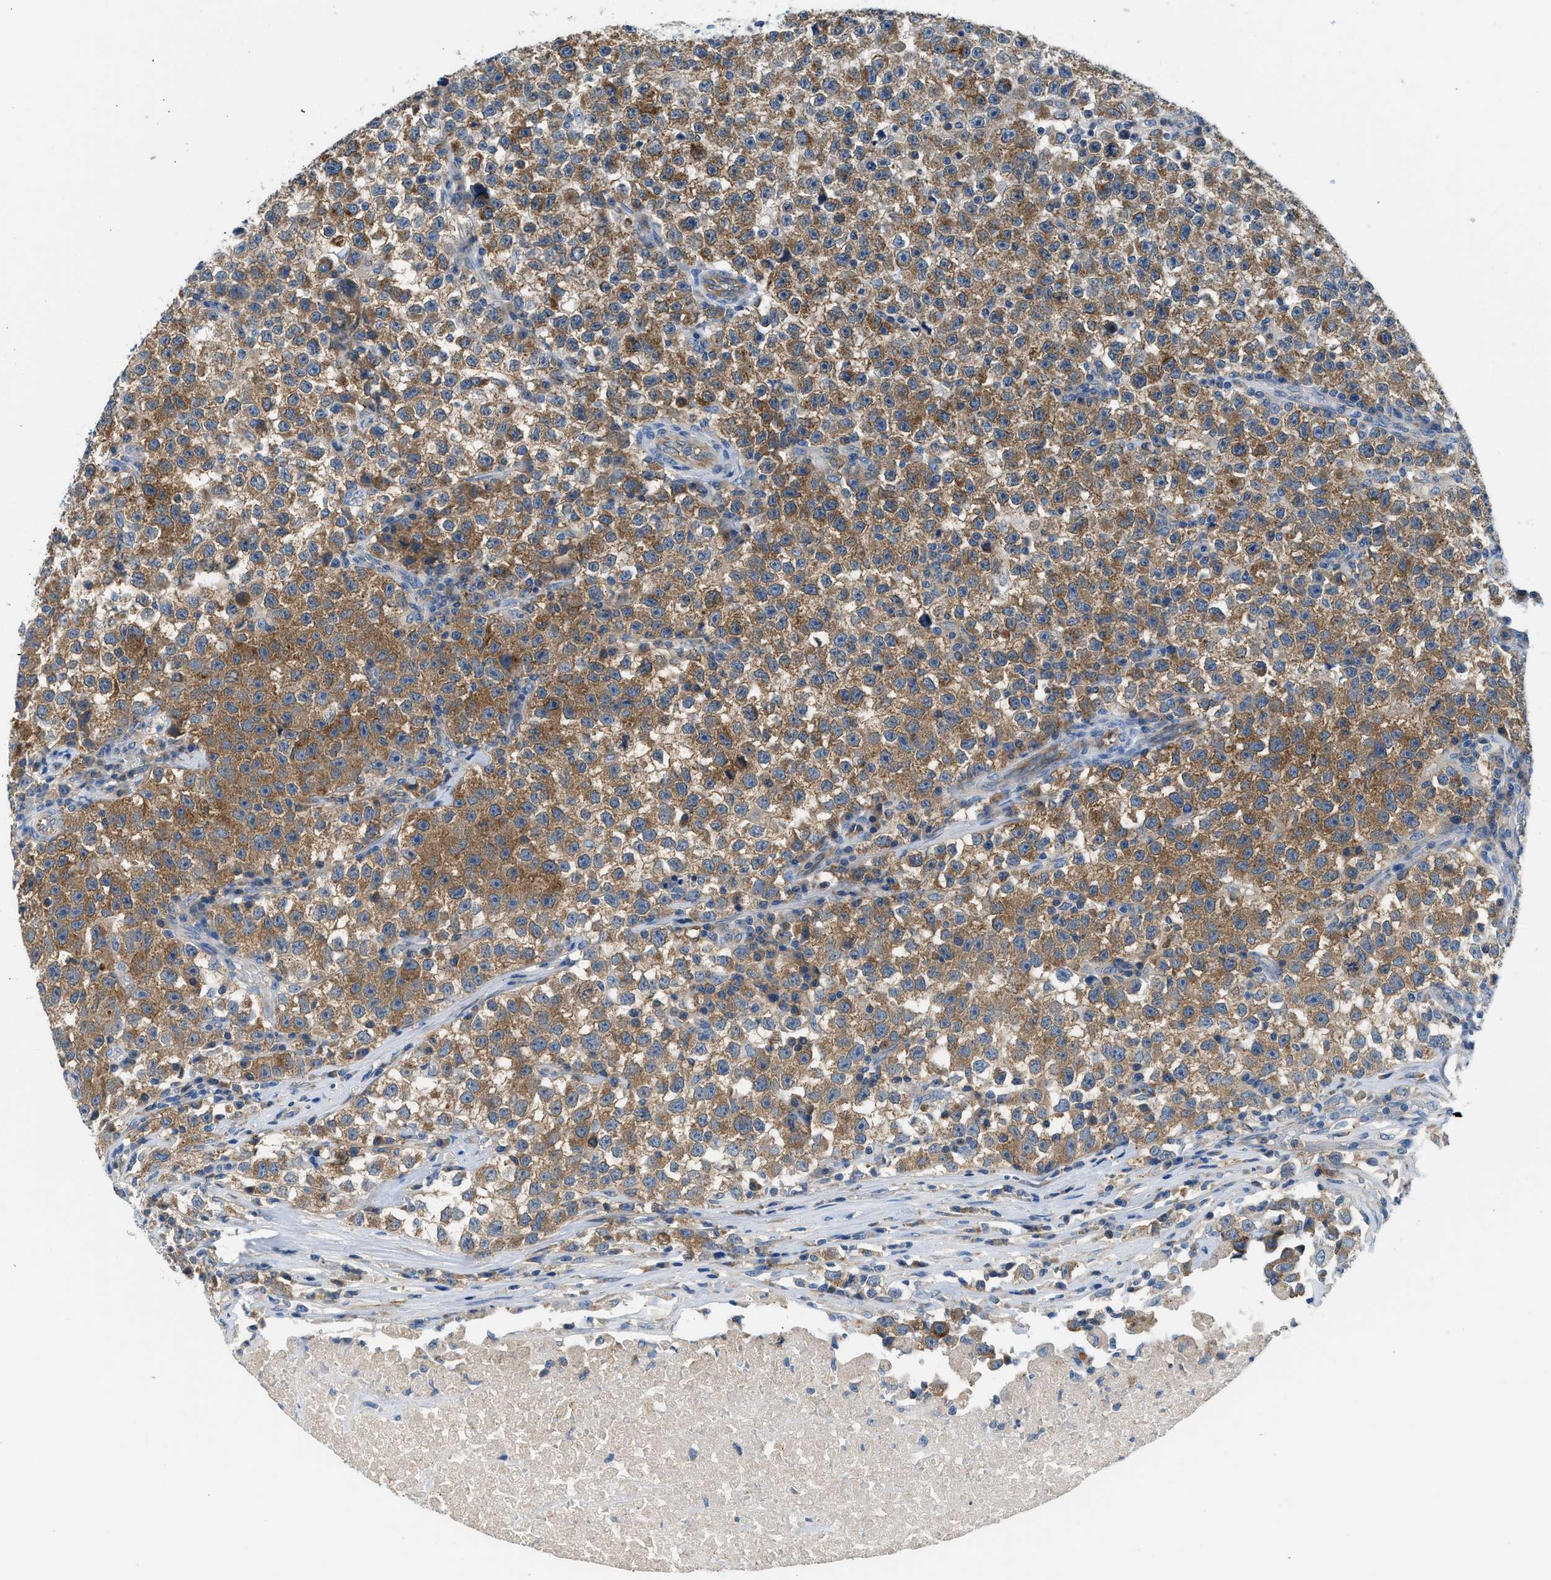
{"staining": {"intensity": "moderate", "quantity": ">75%", "location": "cytoplasmic/membranous"}, "tissue": "testis cancer", "cell_type": "Tumor cells", "image_type": "cancer", "snomed": [{"axis": "morphology", "description": "Seminoma, NOS"}, {"axis": "topography", "description": "Testis"}], "caption": "Immunohistochemistry (IHC) of human testis cancer demonstrates medium levels of moderate cytoplasmic/membranous expression in approximately >75% of tumor cells.", "gene": "BNC2", "patient": {"sex": "male", "age": 22}}